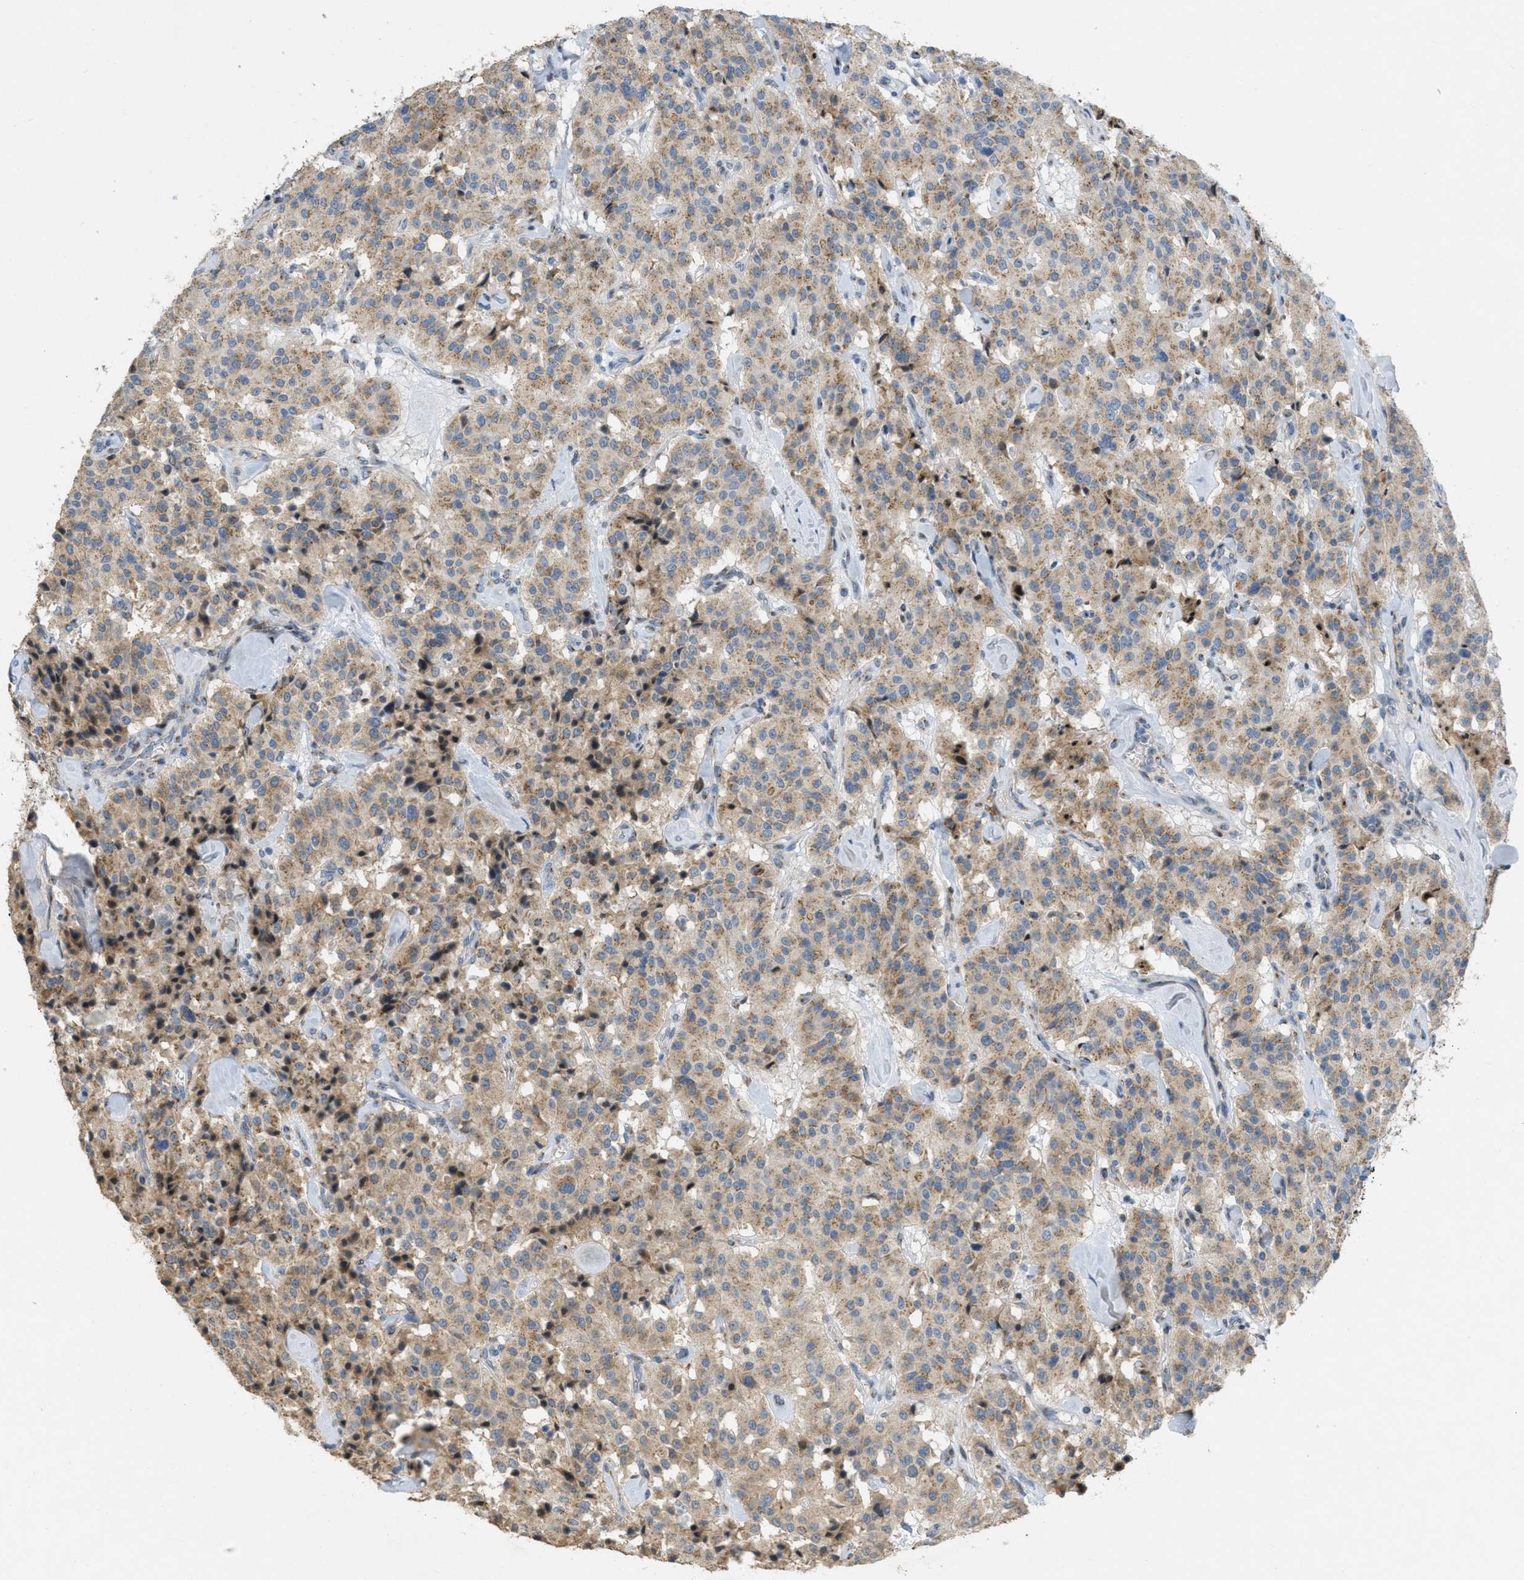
{"staining": {"intensity": "moderate", "quantity": ">75%", "location": "cytoplasmic/membranous"}, "tissue": "carcinoid", "cell_type": "Tumor cells", "image_type": "cancer", "snomed": [{"axis": "morphology", "description": "Carcinoid, malignant, NOS"}, {"axis": "topography", "description": "Lung"}], "caption": "High-magnification brightfield microscopy of carcinoid stained with DAB (3,3'-diaminobenzidine) (brown) and counterstained with hematoxylin (blue). tumor cells exhibit moderate cytoplasmic/membranous staining is seen in approximately>75% of cells. The staining is performed using DAB (3,3'-diaminobenzidine) brown chromogen to label protein expression. The nuclei are counter-stained blue using hematoxylin.", "gene": "ZFPL1", "patient": {"sex": "male", "age": 30}}